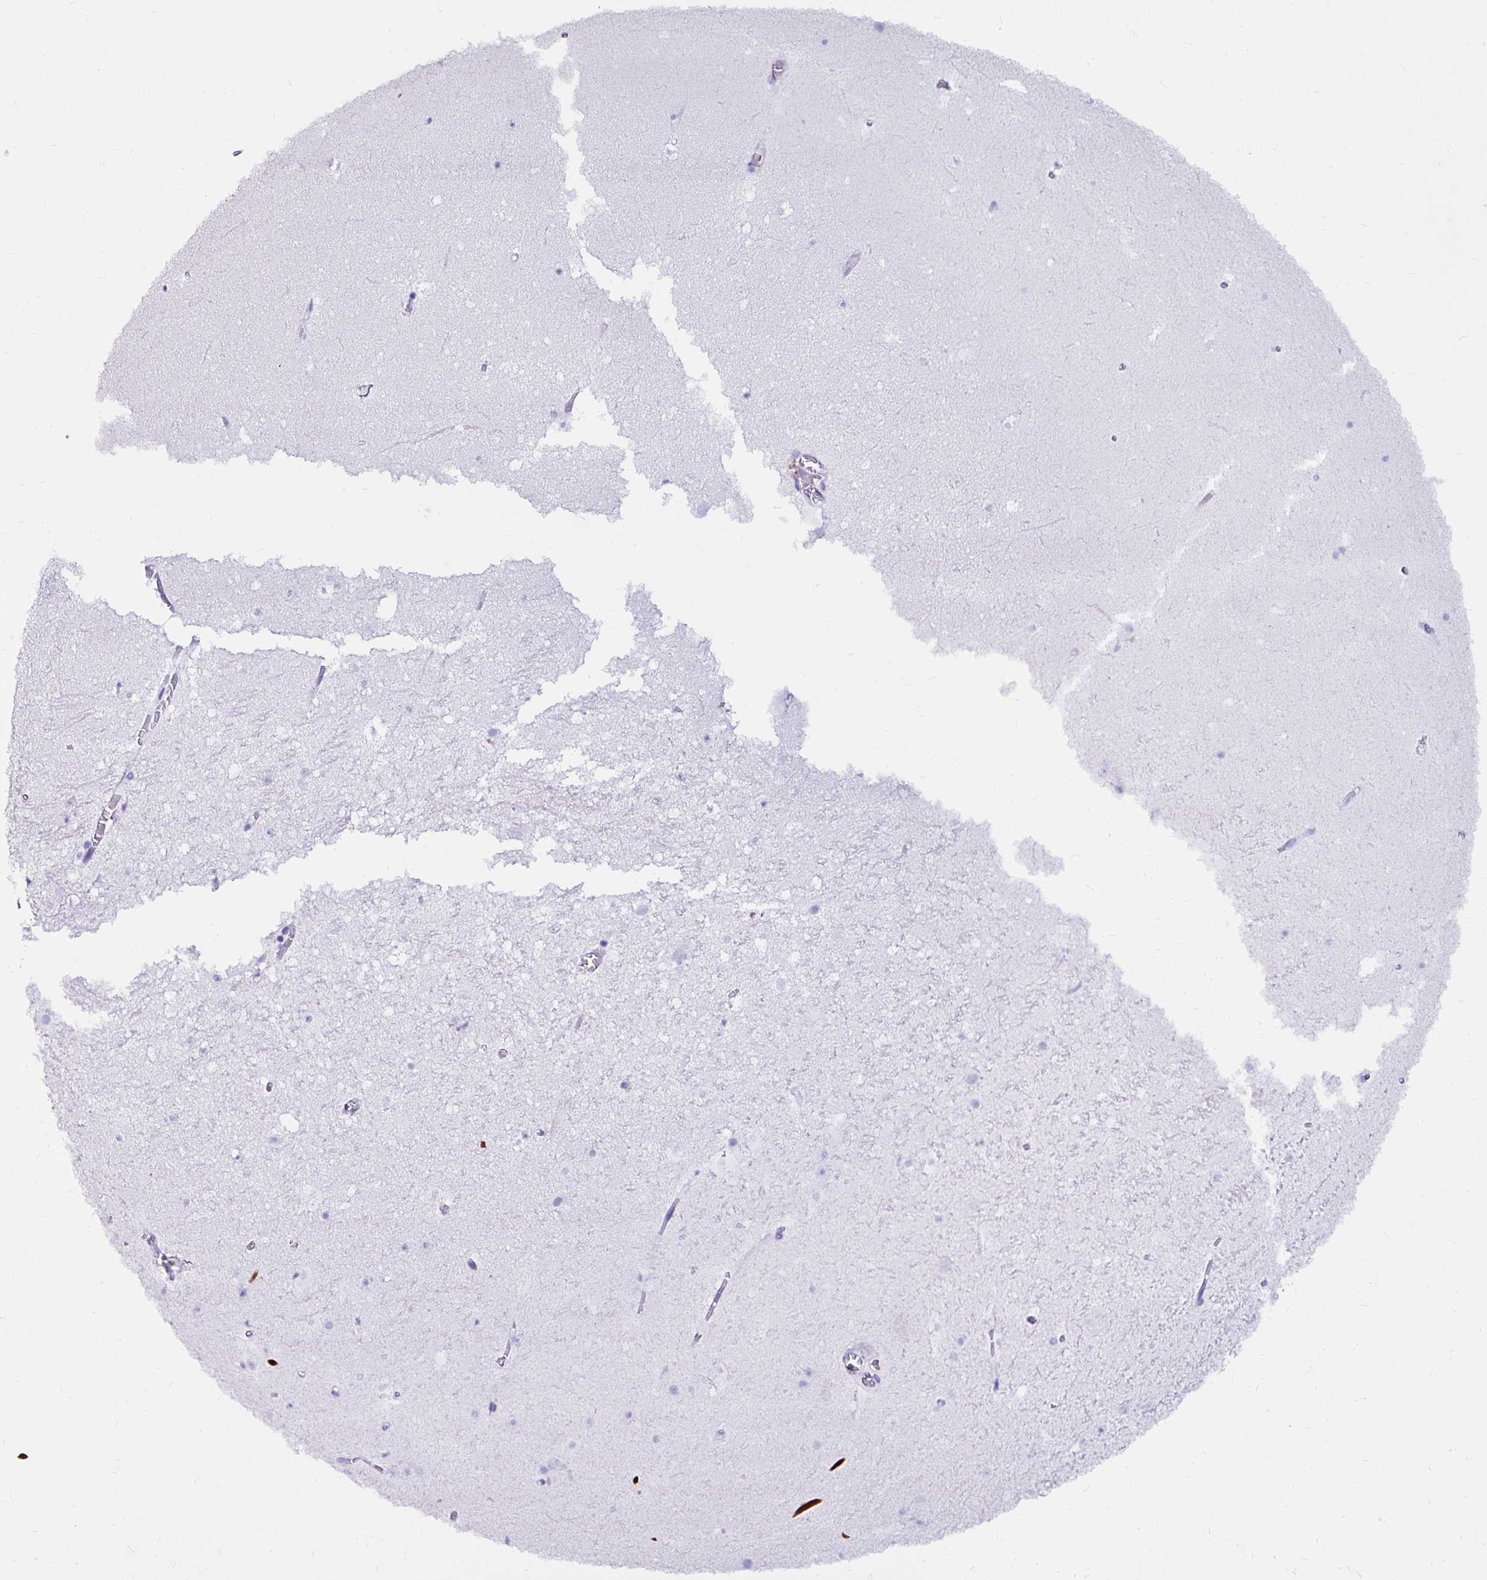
{"staining": {"intensity": "negative", "quantity": "none", "location": "none"}, "tissue": "hippocampus", "cell_type": "Glial cells", "image_type": "normal", "snomed": [{"axis": "morphology", "description": "Normal tissue, NOS"}, {"axis": "topography", "description": "Hippocampus"}], "caption": "A histopathology image of human hippocampus is negative for staining in glial cells. Nuclei are stained in blue.", "gene": "DEPDC5", "patient": {"sex": "female", "age": 42}}